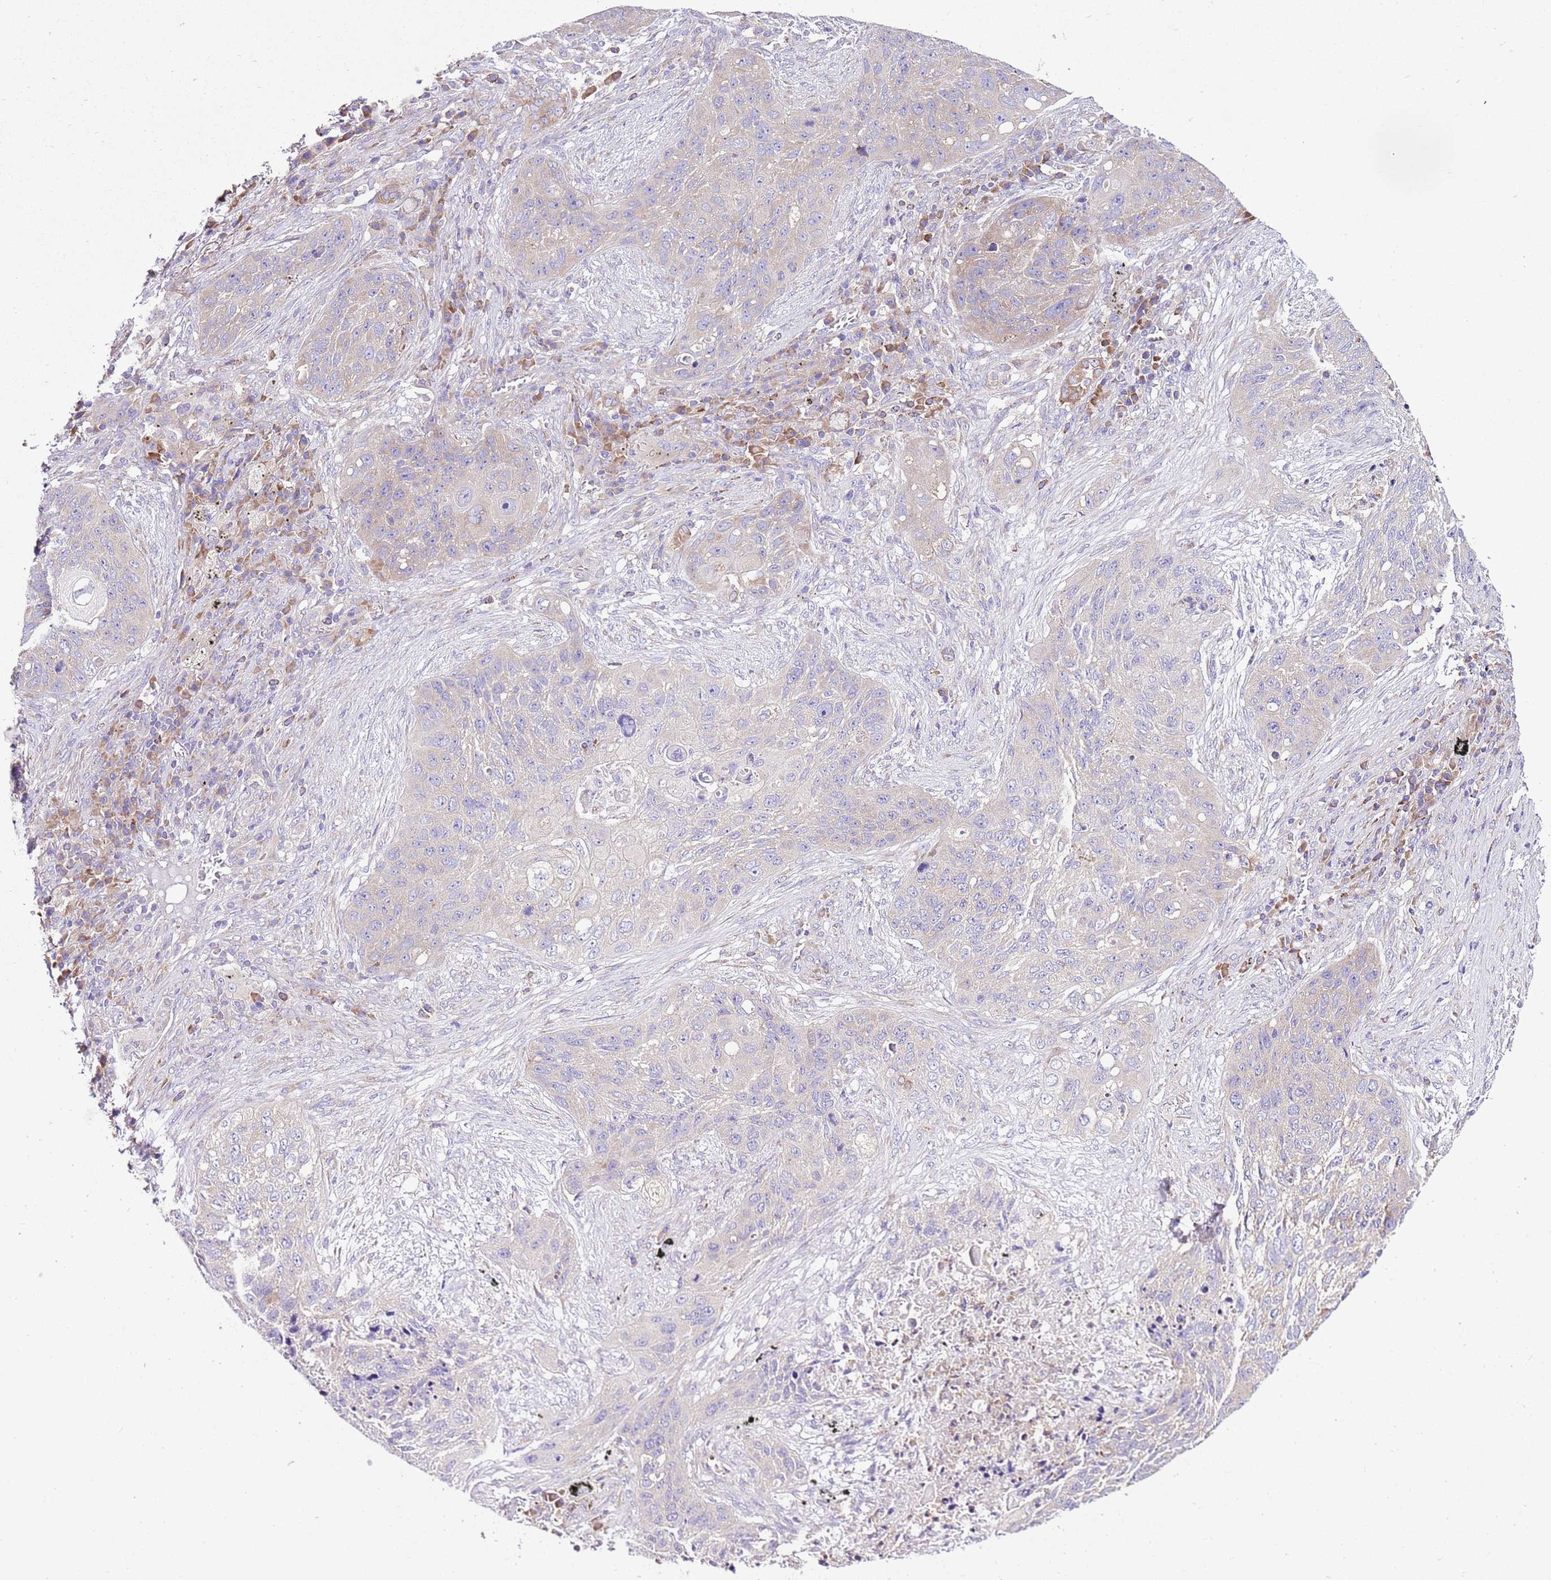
{"staining": {"intensity": "weak", "quantity": "<25%", "location": "cytoplasmic/membranous"}, "tissue": "lung cancer", "cell_type": "Tumor cells", "image_type": "cancer", "snomed": [{"axis": "morphology", "description": "Squamous cell carcinoma, NOS"}, {"axis": "topography", "description": "Lung"}], "caption": "DAB (3,3'-diaminobenzidine) immunohistochemical staining of lung cancer reveals no significant staining in tumor cells. (Immunohistochemistry, brightfield microscopy, high magnification).", "gene": "RPS10", "patient": {"sex": "female", "age": 63}}